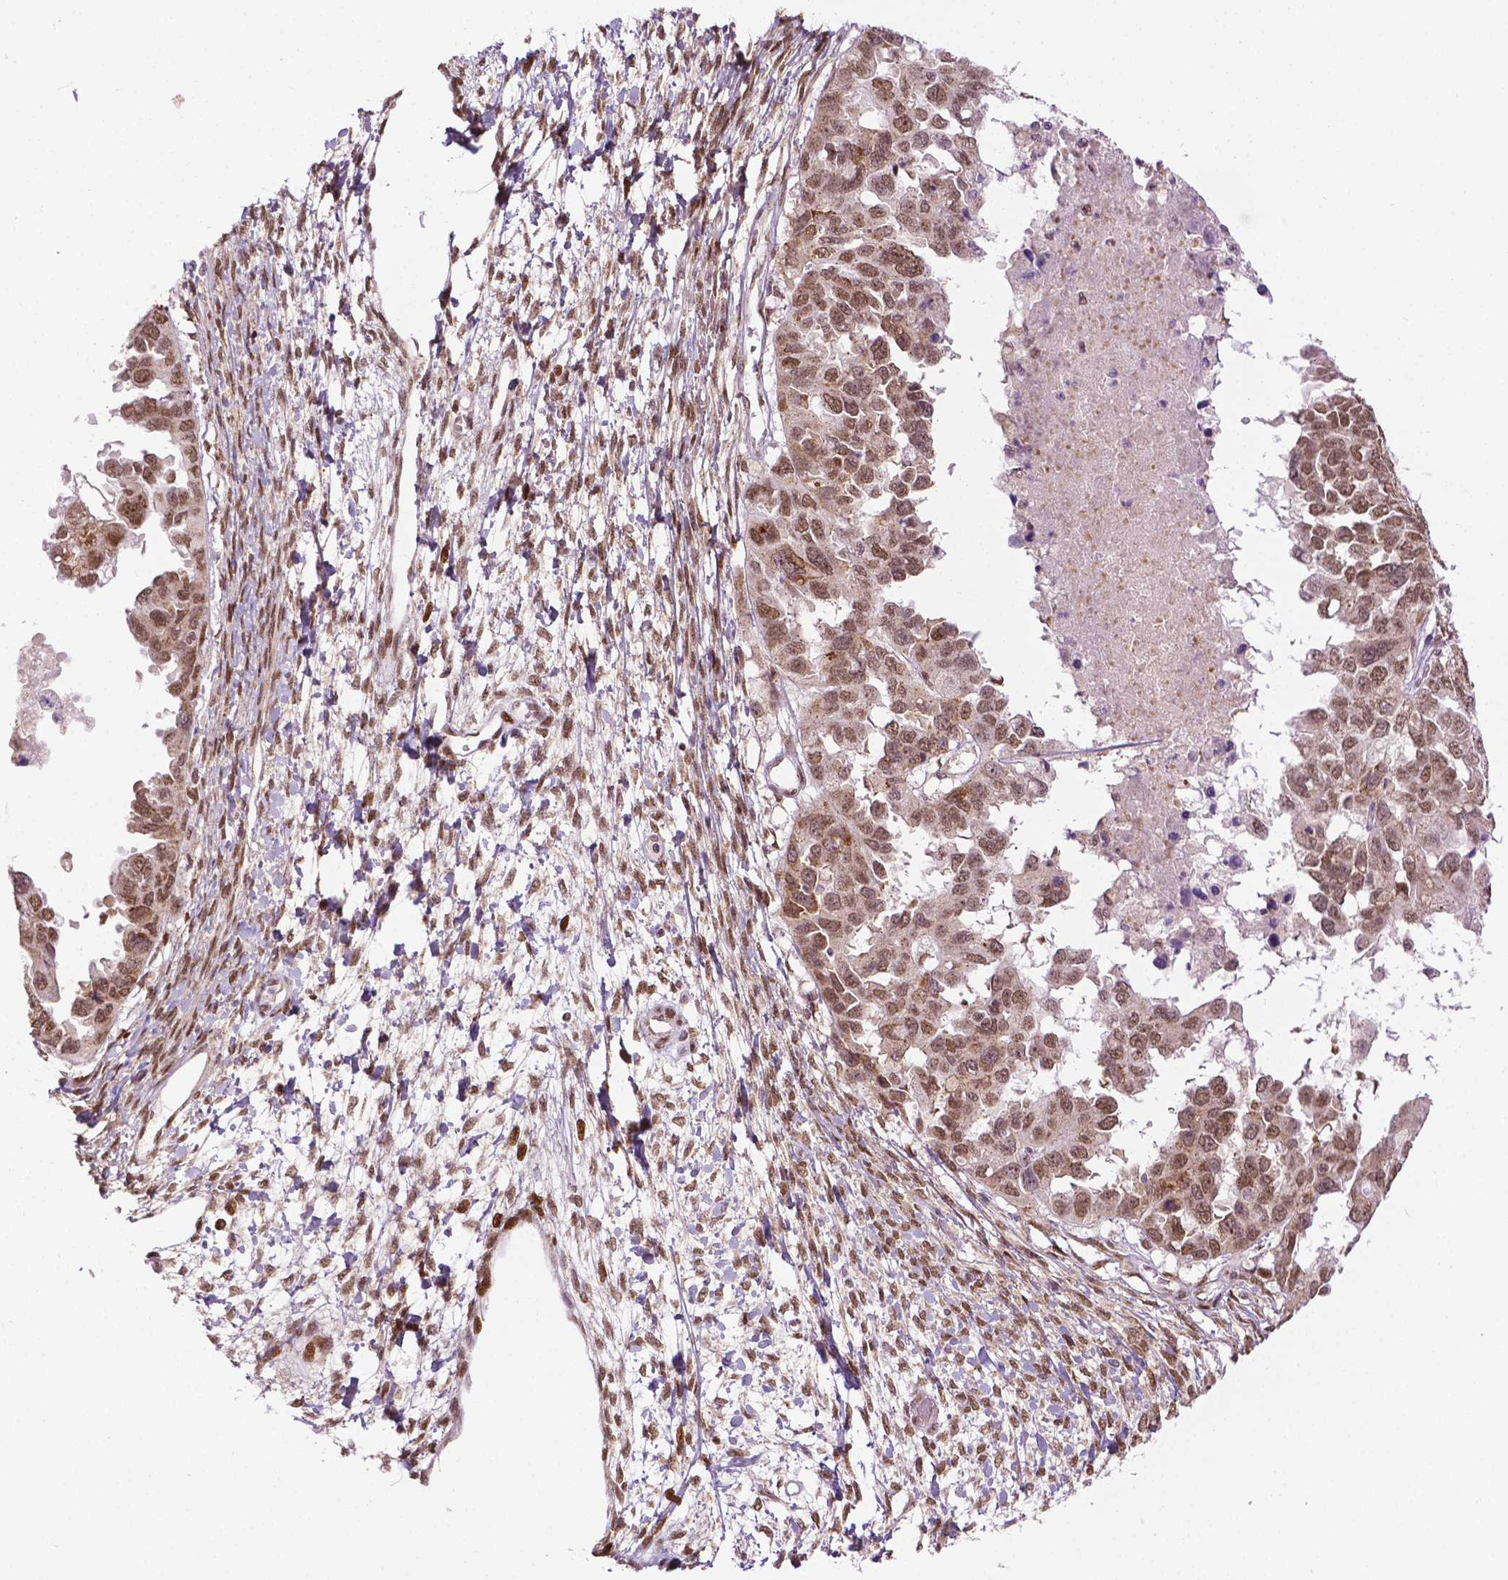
{"staining": {"intensity": "moderate", "quantity": ">75%", "location": "nuclear"}, "tissue": "ovarian cancer", "cell_type": "Tumor cells", "image_type": "cancer", "snomed": [{"axis": "morphology", "description": "Cystadenocarcinoma, serous, NOS"}, {"axis": "topography", "description": "Ovary"}], "caption": "Immunohistochemical staining of serous cystadenocarcinoma (ovarian) displays moderate nuclear protein positivity in about >75% of tumor cells.", "gene": "ZNF41", "patient": {"sex": "female", "age": 53}}